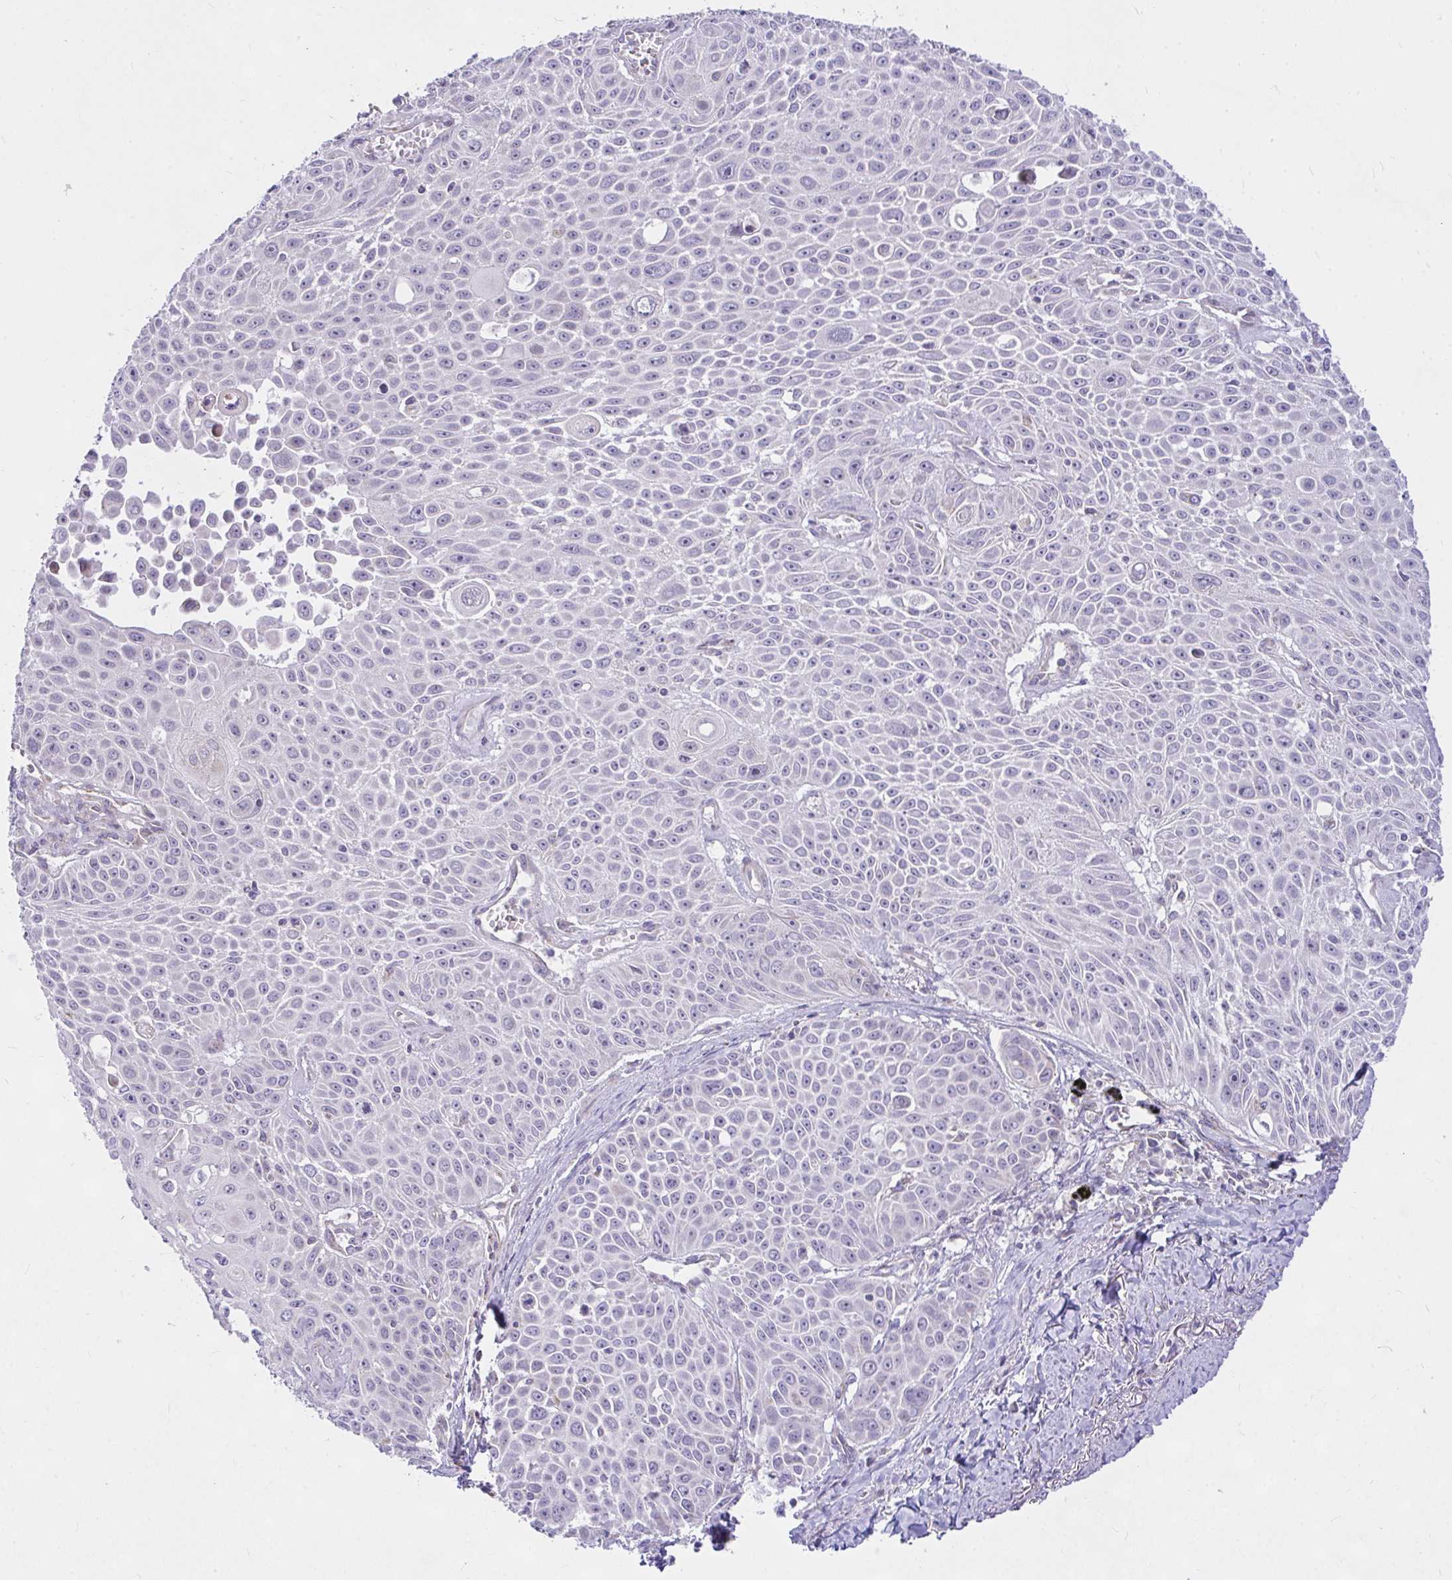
{"staining": {"intensity": "negative", "quantity": "none", "location": "none"}, "tissue": "lung cancer", "cell_type": "Tumor cells", "image_type": "cancer", "snomed": [{"axis": "morphology", "description": "Squamous cell carcinoma, NOS"}, {"axis": "morphology", "description": "Squamous cell carcinoma, metastatic, NOS"}, {"axis": "topography", "description": "Lymph node"}, {"axis": "topography", "description": "Lung"}], "caption": "A histopathology image of human lung cancer is negative for staining in tumor cells.", "gene": "CEP63", "patient": {"sex": "female", "age": 62}}